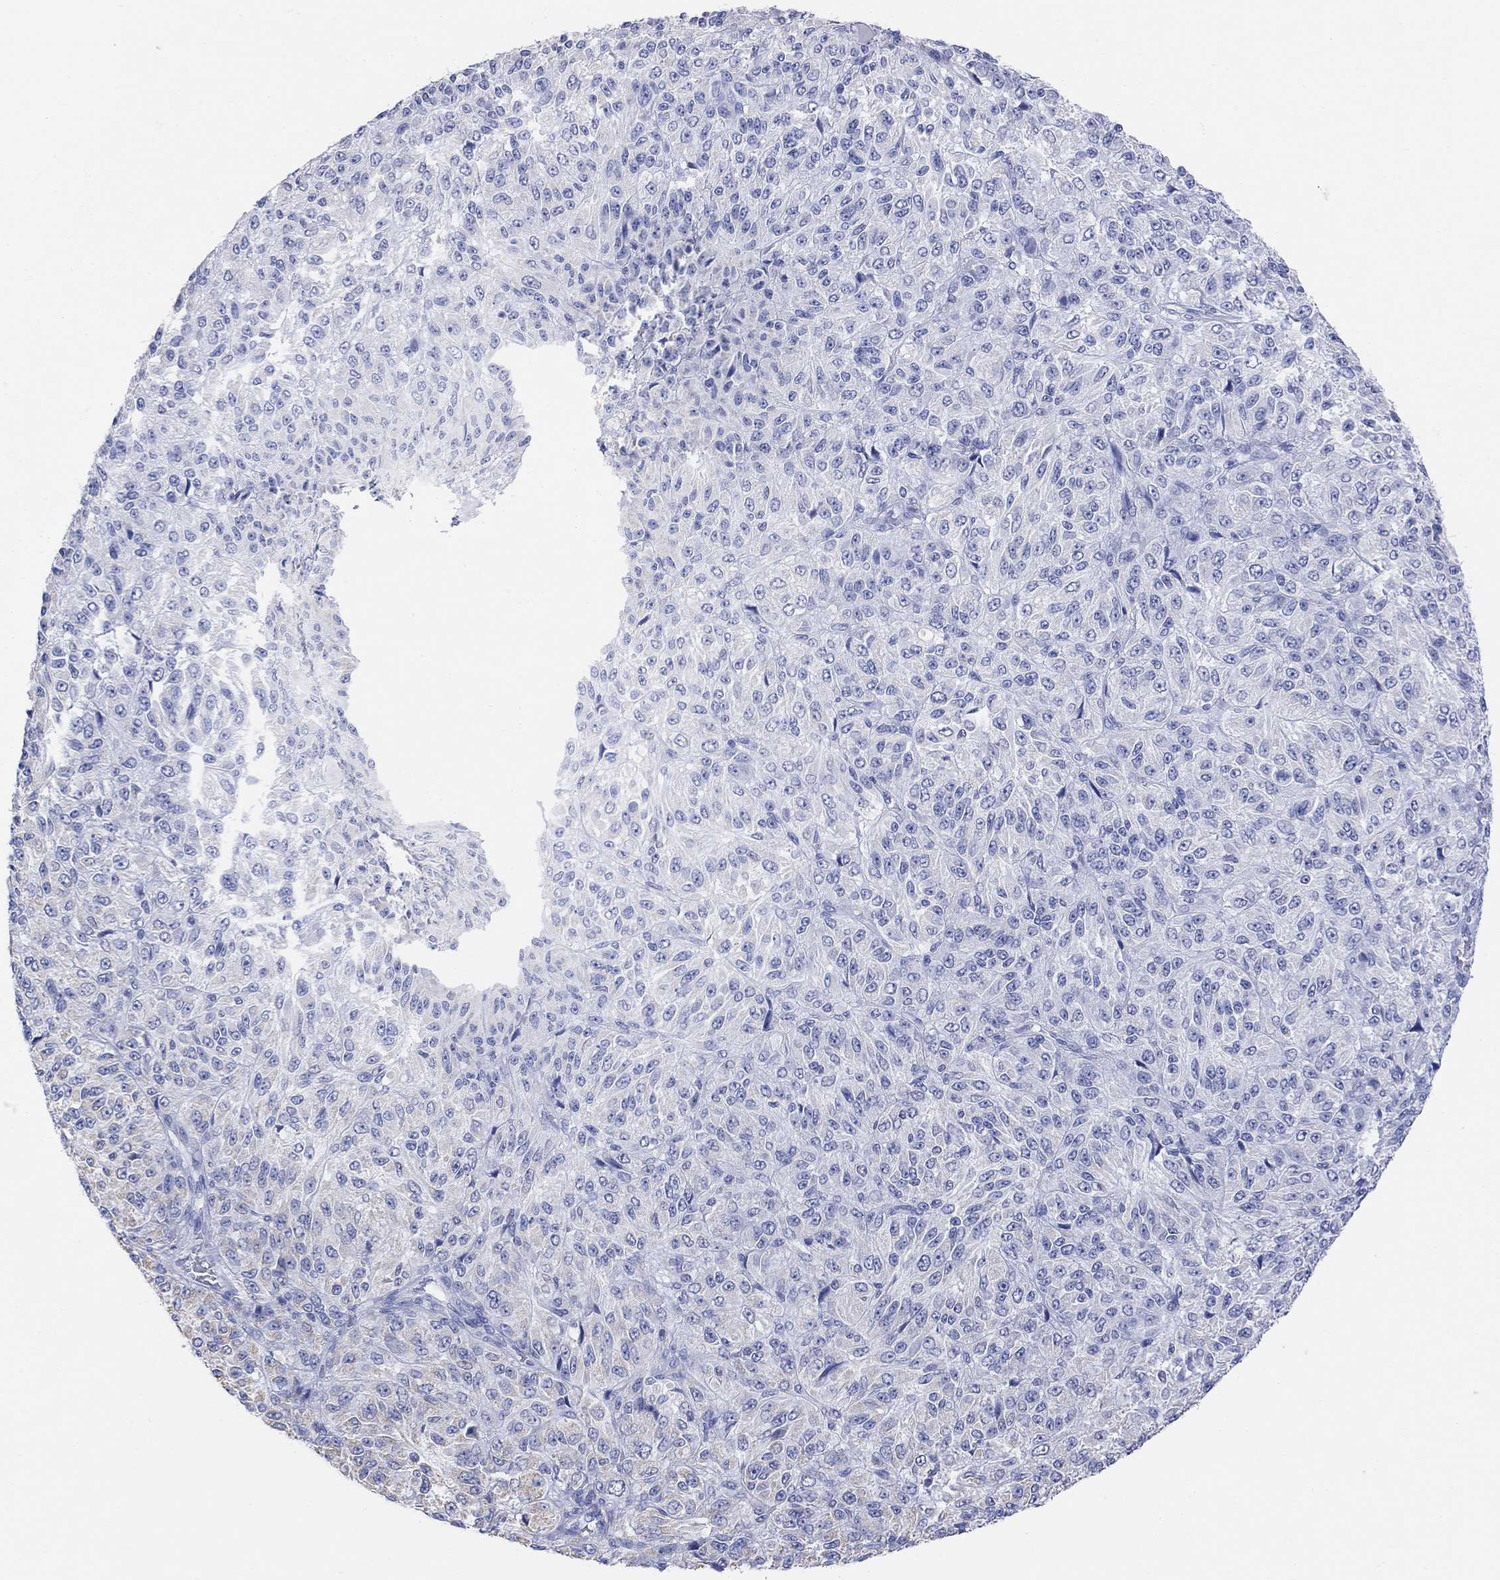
{"staining": {"intensity": "negative", "quantity": "none", "location": "none"}, "tissue": "melanoma", "cell_type": "Tumor cells", "image_type": "cancer", "snomed": [{"axis": "morphology", "description": "Malignant melanoma, Metastatic site"}, {"axis": "topography", "description": "Brain"}], "caption": "An immunohistochemistry photomicrograph of malignant melanoma (metastatic site) is shown. There is no staining in tumor cells of malignant melanoma (metastatic site). (Immunohistochemistry, brightfield microscopy, high magnification).", "gene": "SYT12", "patient": {"sex": "female", "age": 56}}